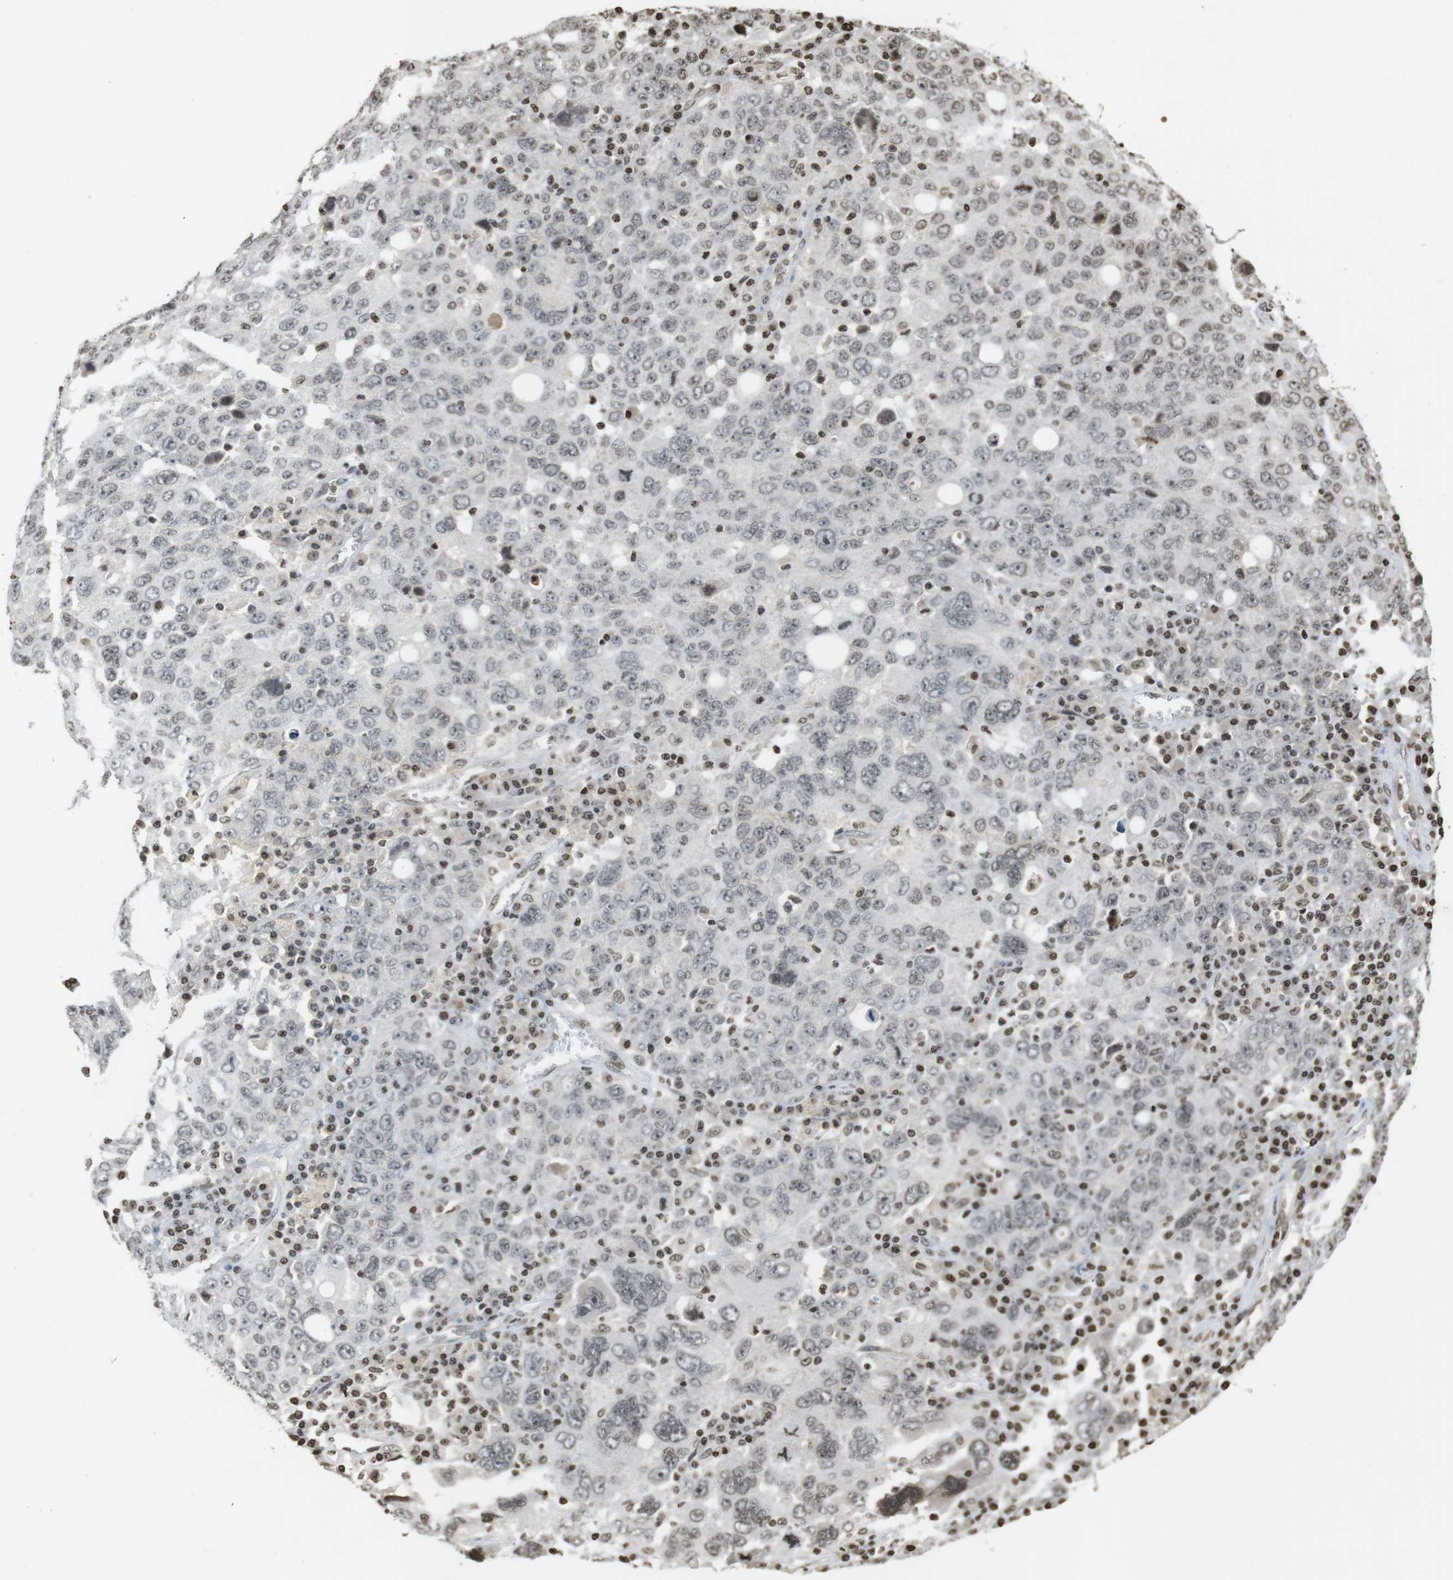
{"staining": {"intensity": "weak", "quantity": "<25%", "location": "nuclear"}, "tissue": "ovarian cancer", "cell_type": "Tumor cells", "image_type": "cancer", "snomed": [{"axis": "morphology", "description": "Carcinoma, endometroid"}, {"axis": "topography", "description": "Ovary"}], "caption": "The immunohistochemistry image has no significant positivity in tumor cells of endometroid carcinoma (ovarian) tissue.", "gene": "FOXA3", "patient": {"sex": "female", "age": 62}}